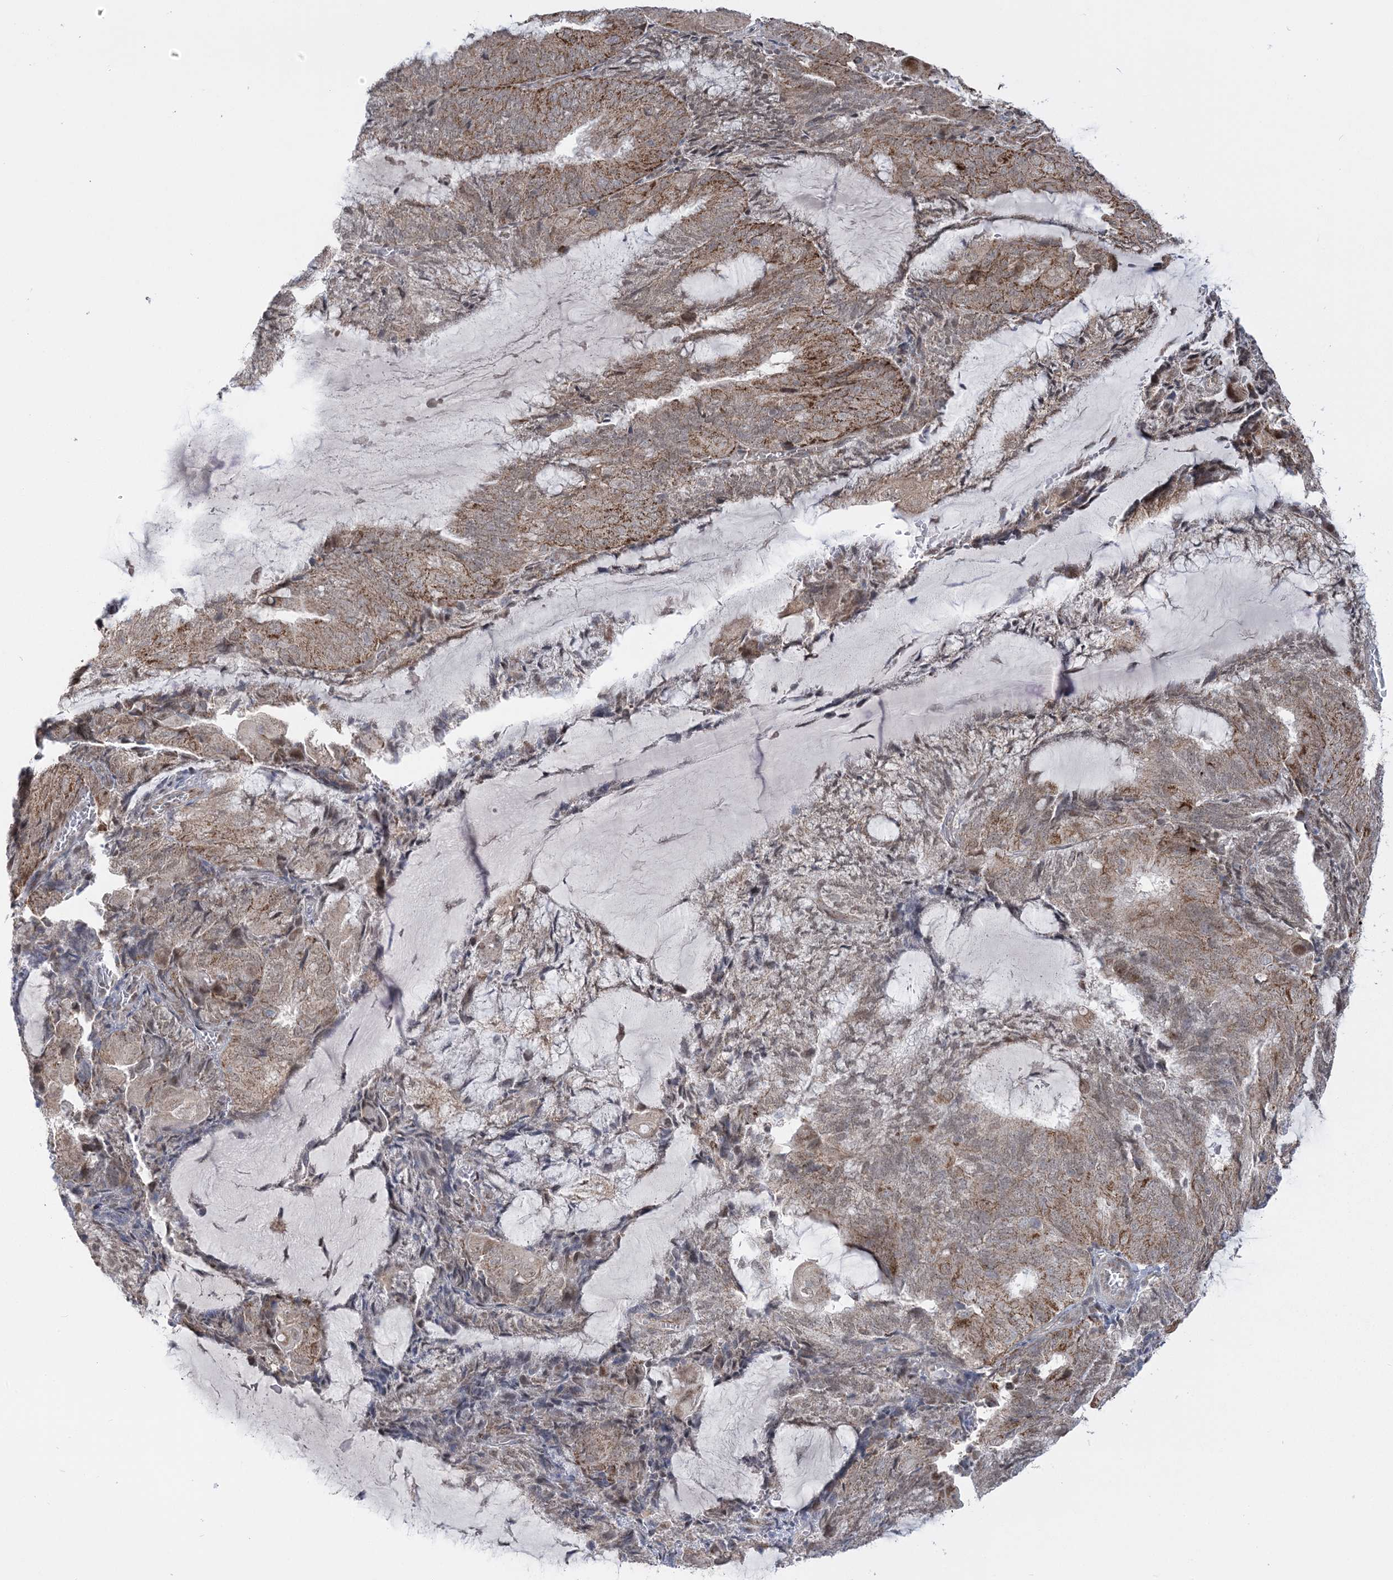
{"staining": {"intensity": "moderate", "quantity": ">75%", "location": "cytoplasmic/membranous"}, "tissue": "endometrial cancer", "cell_type": "Tumor cells", "image_type": "cancer", "snomed": [{"axis": "morphology", "description": "Adenocarcinoma, NOS"}, {"axis": "topography", "description": "Endometrium"}], "caption": "Moderate cytoplasmic/membranous positivity is identified in approximately >75% of tumor cells in adenocarcinoma (endometrial).", "gene": "GRSF1", "patient": {"sex": "female", "age": 81}}